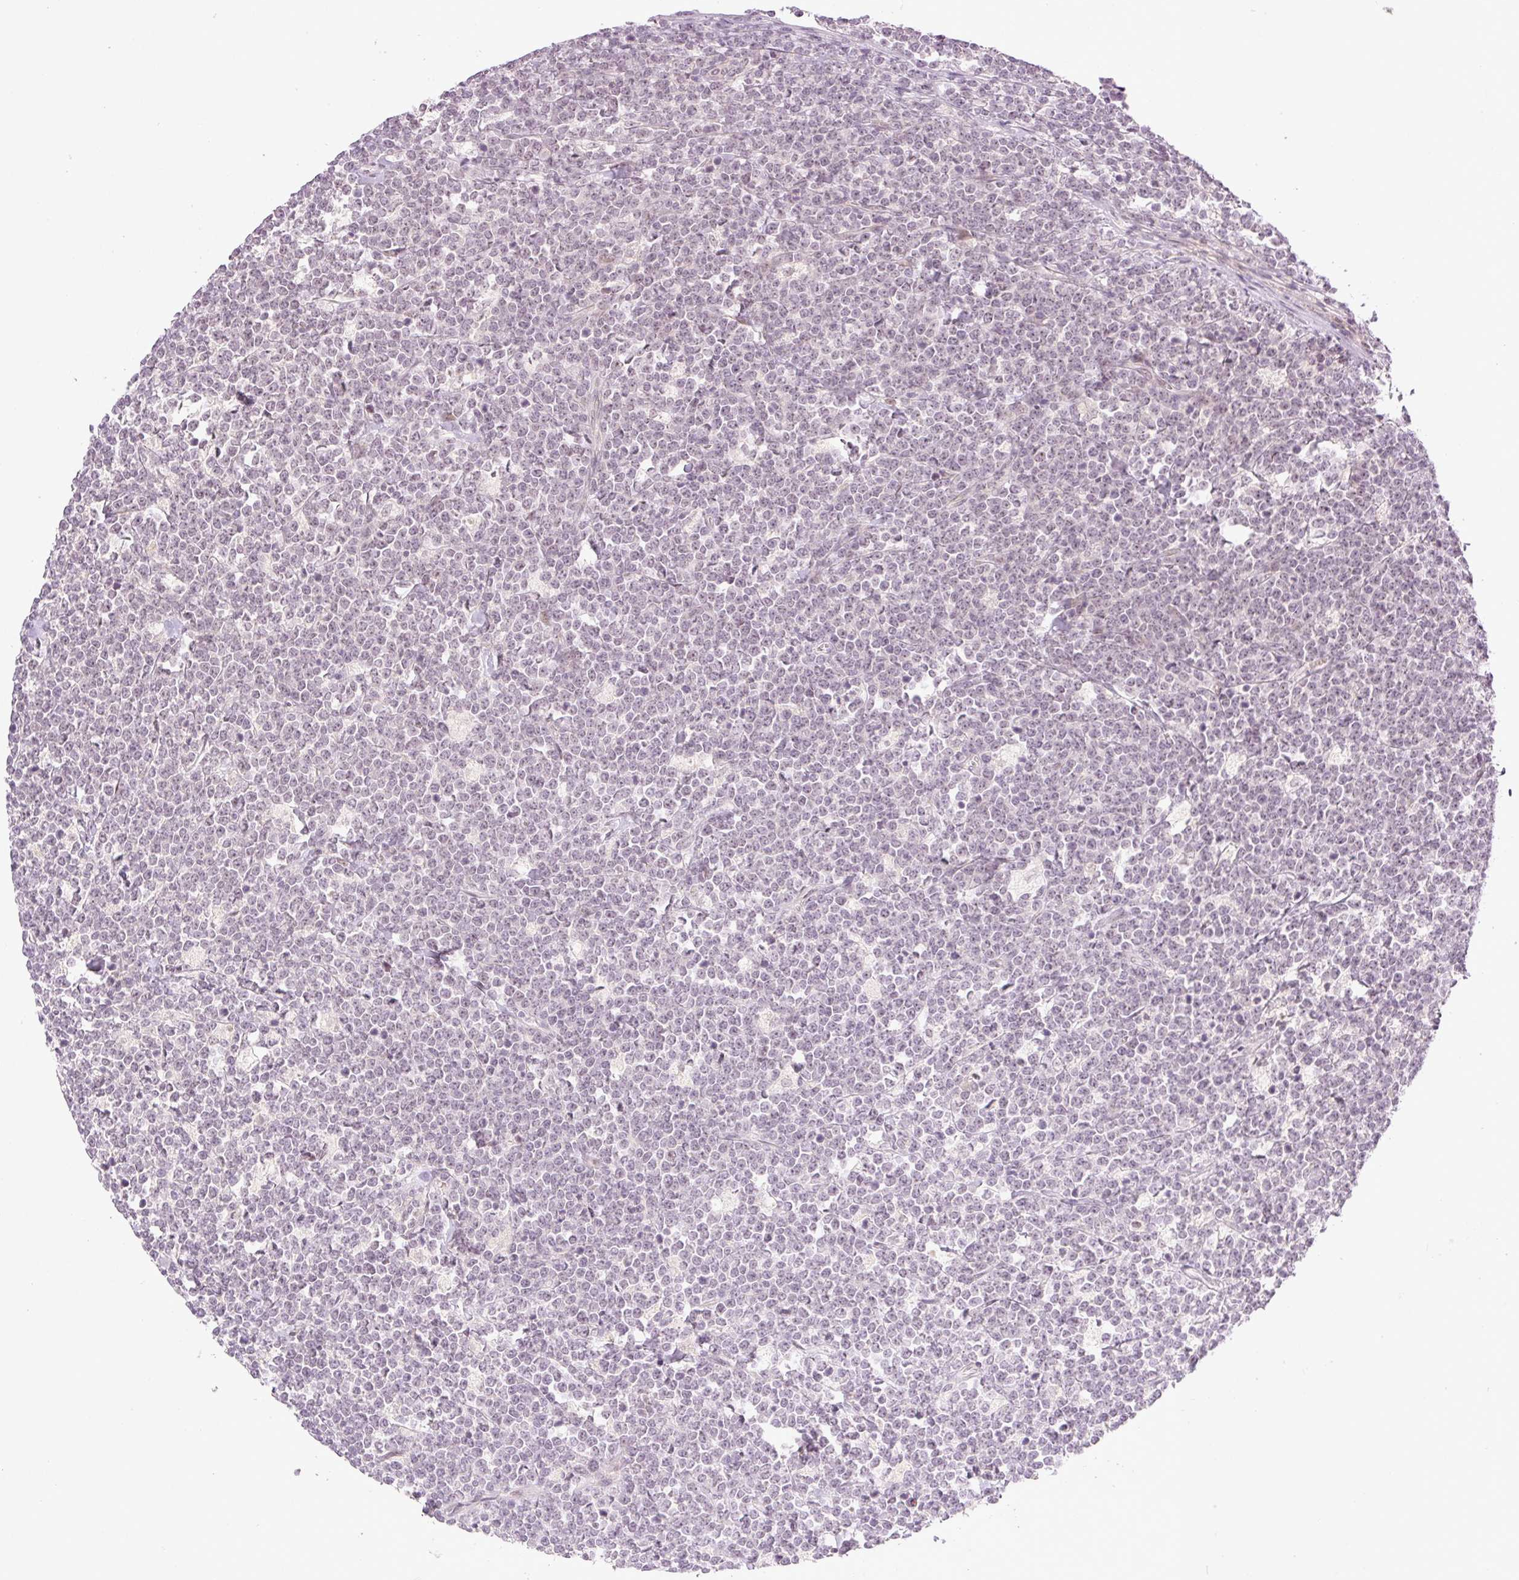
{"staining": {"intensity": "weak", "quantity": "<25%", "location": "nuclear"}, "tissue": "lymphoma", "cell_type": "Tumor cells", "image_type": "cancer", "snomed": [{"axis": "morphology", "description": "Malignant lymphoma, non-Hodgkin's type, High grade"}, {"axis": "topography", "description": "Small intestine"}], "caption": "High magnification brightfield microscopy of lymphoma stained with DAB (brown) and counterstained with hematoxylin (blue): tumor cells show no significant expression. (DAB (3,3'-diaminobenzidine) immunohistochemistry with hematoxylin counter stain).", "gene": "AAR2", "patient": {"sex": "male", "age": 8}}